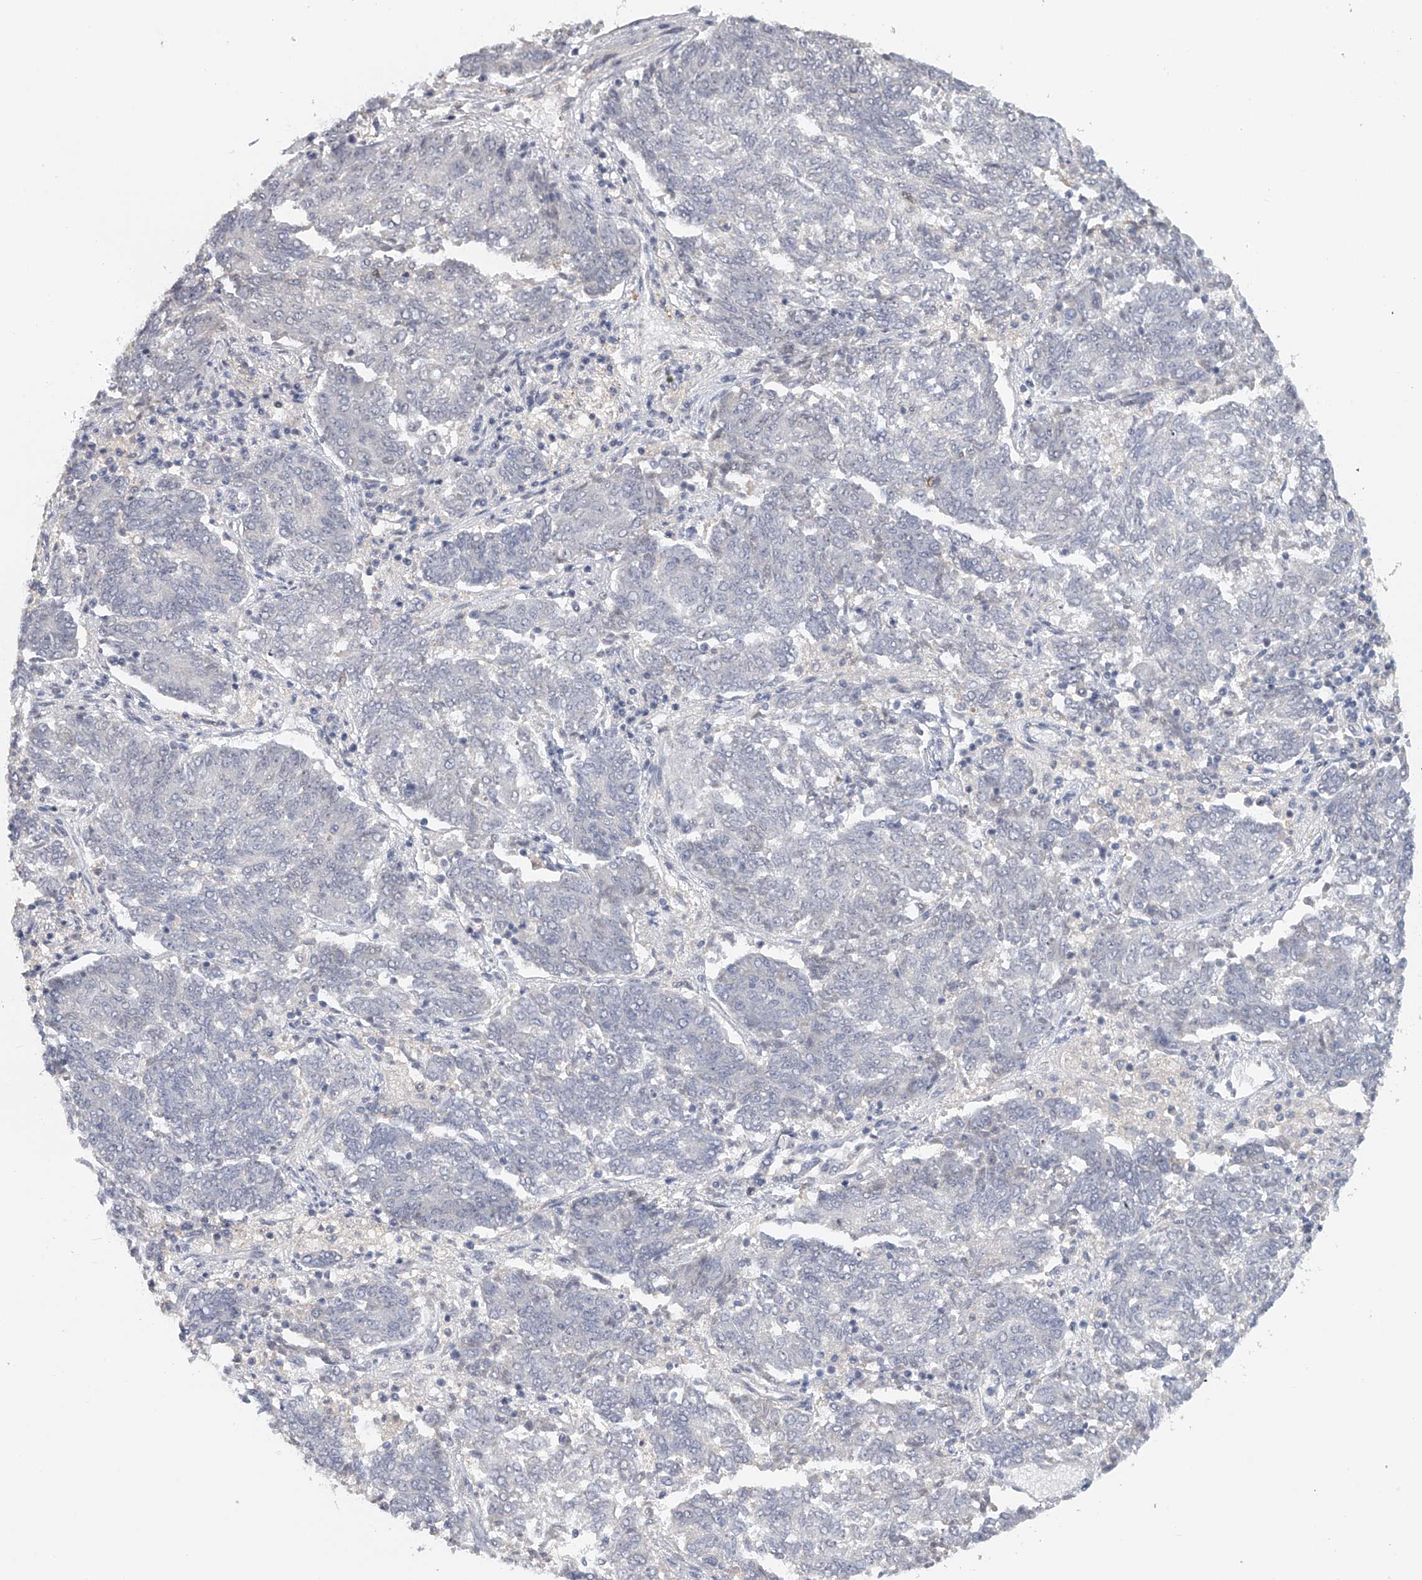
{"staining": {"intensity": "negative", "quantity": "none", "location": "none"}, "tissue": "endometrial cancer", "cell_type": "Tumor cells", "image_type": "cancer", "snomed": [{"axis": "morphology", "description": "Adenocarcinoma, NOS"}, {"axis": "topography", "description": "Endometrium"}], "caption": "The image demonstrates no staining of tumor cells in adenocarcinoma (endometrial).", "gene": "DDX43", "patient": {"sex": "female", "age": 80}}